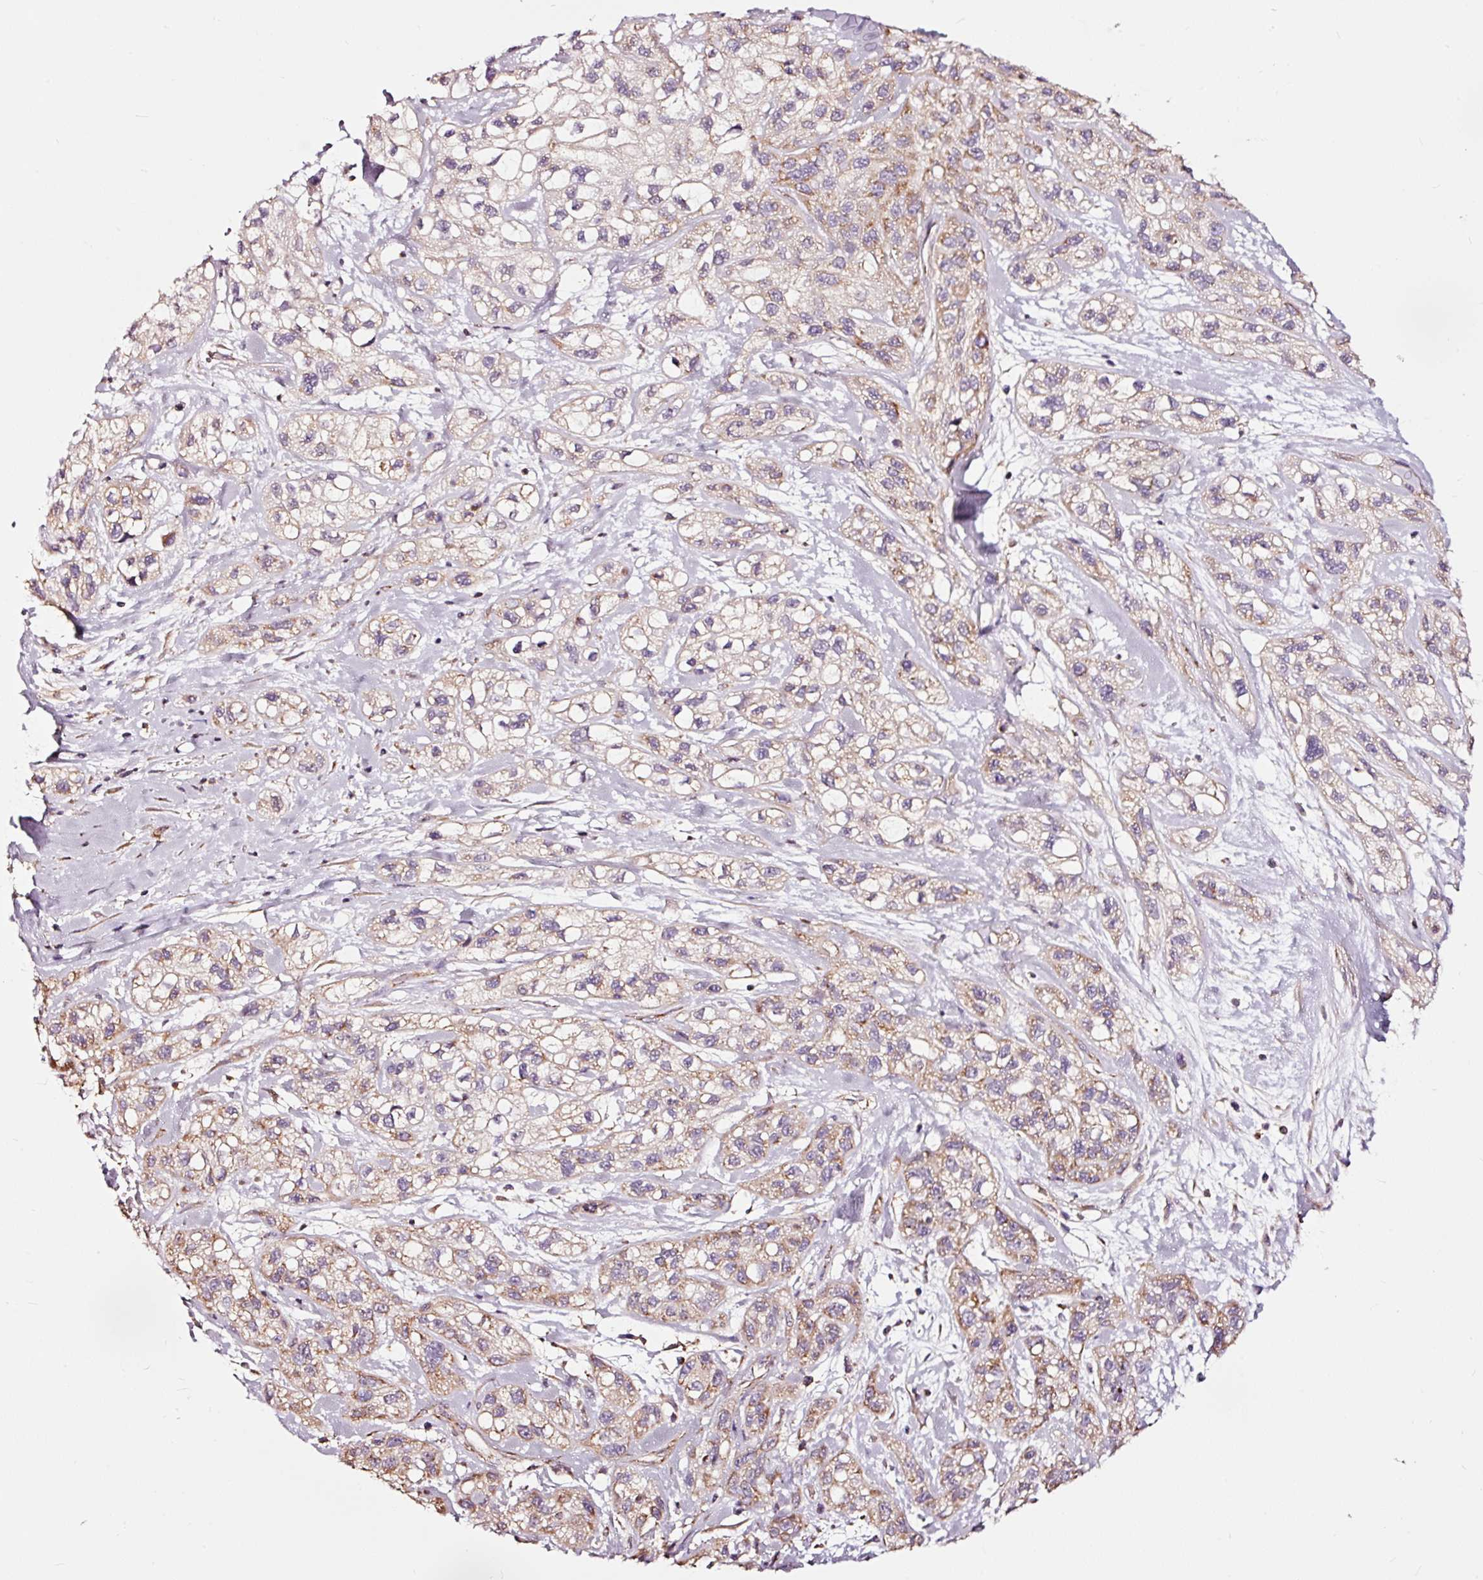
{"staining": {"intensity": "moderate", "quantity": "25%-75%", "location": "cytoplasmic/membranous"}, "tissue": "skin cancer", "cell_type": "Tumor cells", "image_type": "cancer", "snomed": [{"axis": "morphology", "description": "Squamous cell carcinoma, NOS"}, {"axis": "topography", "description": "Skin"}], "caption": "IHC staining of skin squamous cell carcinoma, which exhibits medium levels of moderate cytoplasmic/membranous positivity in about 25%-75% of tumor cells indicating moderate cytoplasmic/membranous protein positivity. The staining was performed using DAB (3,3'-diaminobenzidine) (brown) for protein detection and nuclei were counterstained in hematoxylin (blue).", "gene": "TPM1", "patient": {"sex": "male", "age": 82}}